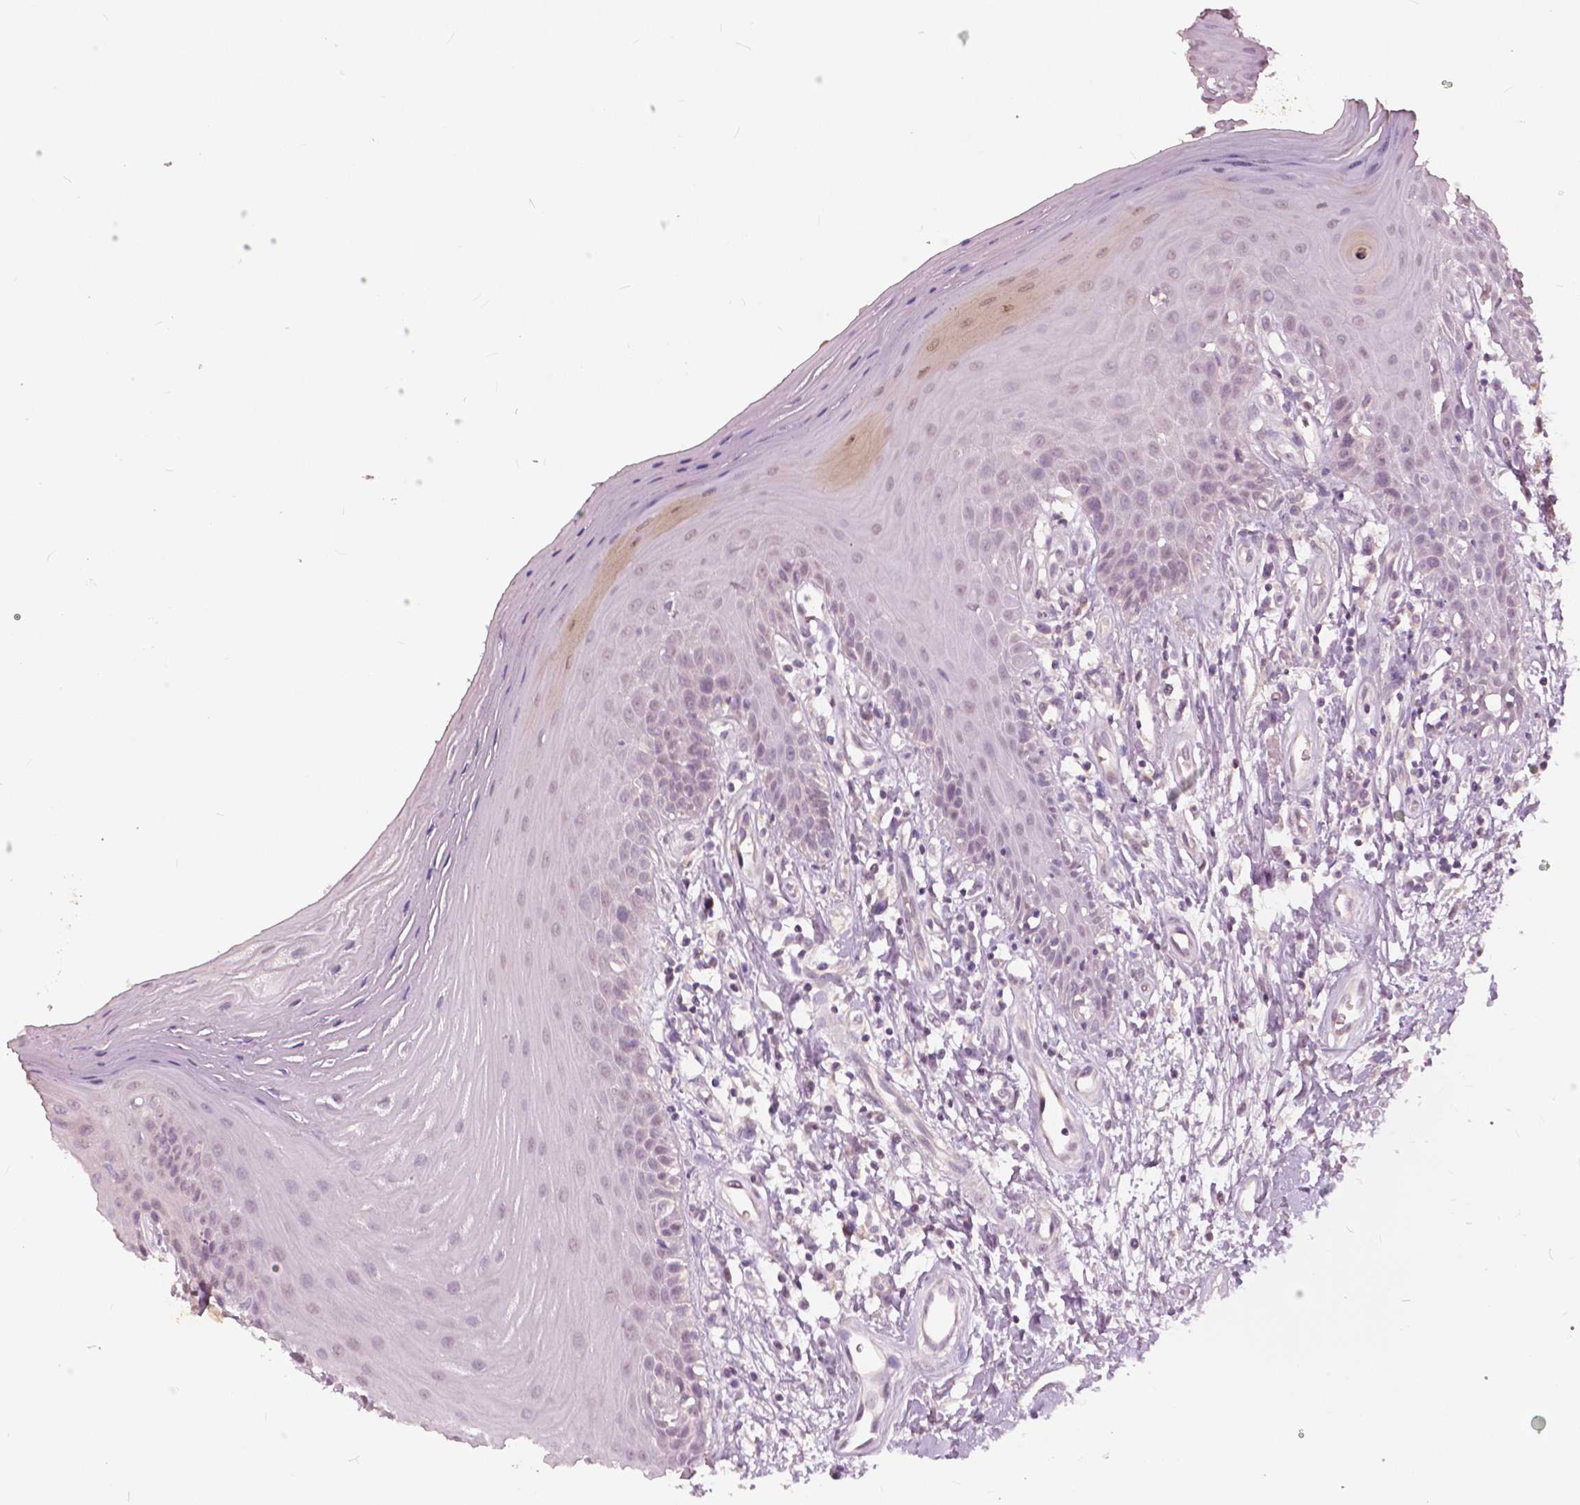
{"staining": {"intensity": "weak", "quantity": "25%-75%", "location": "nuclear"}, "tissue": "oral mucosa", "cell_type": "Squamous epithelial cells", "image_type": "normal", "snomed": [{"axis": "morphology", "description": "Normal tissue, NOS"}, {"axis": "morphology", "description": "Normal morphology"}, {"axis": "topography", "description": "Oral tissue"}], "caption": "Protein staining of unremarkable oral mucosa displays weak nuclear staining in approximately 25%-75% of squamous epithelial cells.", "gene": "NANOG", "patient": {"sex": "female", "age": 76}}